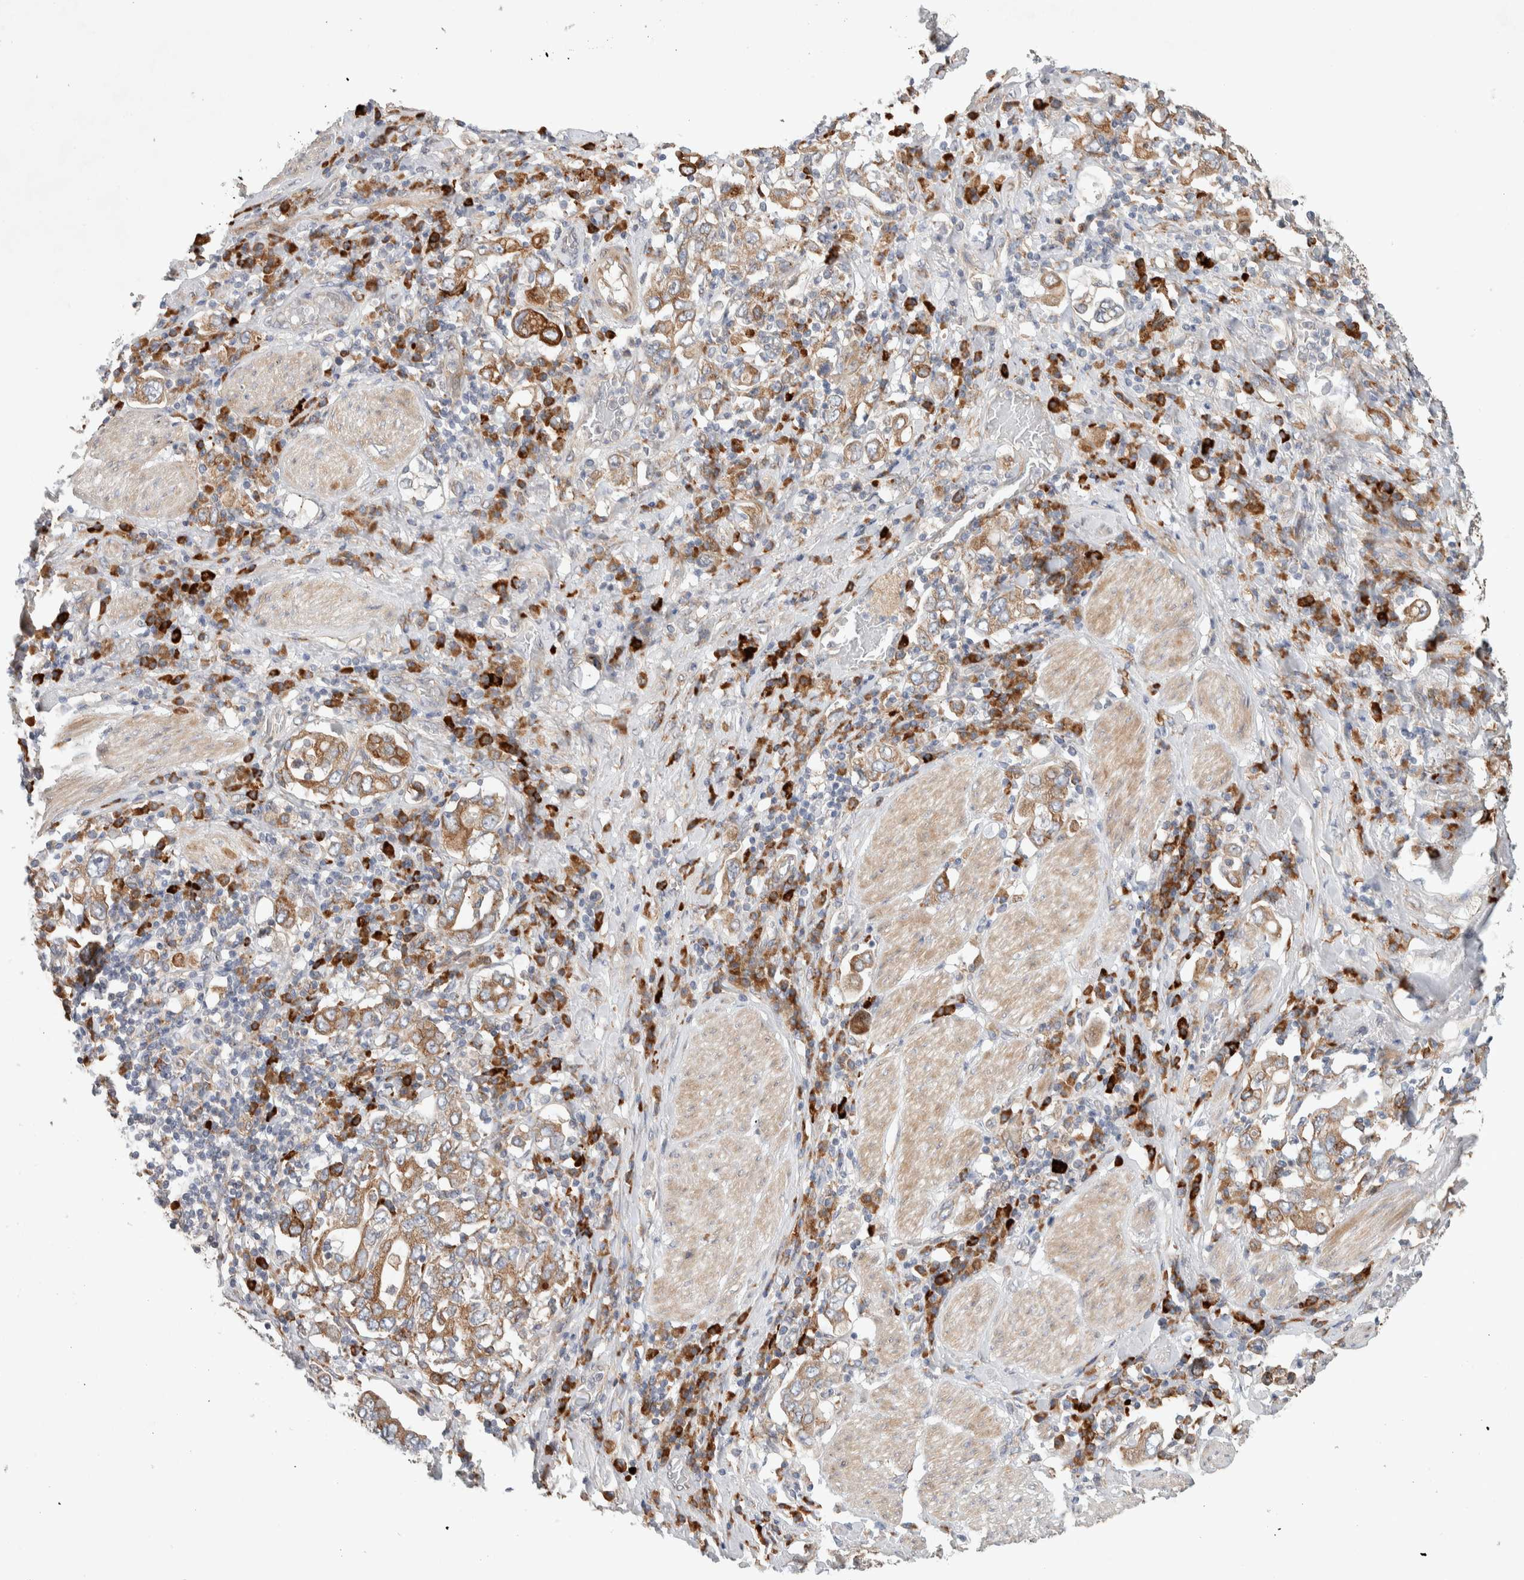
{"staining": {"intensity": "weak", "quantity": ">75%", "location": "cytoplasmic/membranous"}, "tissue": "stomach cancer", "cell_type": "Tumor cells", "image_type": "cancer", "snomed": [{"axis": "morphology", "description": "Adenocarcinoma, NOS"}, {"axis": "topography", "description": "Stomach, upper"}], "caption": "A high-resolution image shows immunohistochemistry staining of stomach adenocarcinoma, which exhibits weak cytoplasmic/membranous expression in about >75% of tumor cells.", "gene": "ADCY8", "patient": {"sex": "male", "age": 62}}